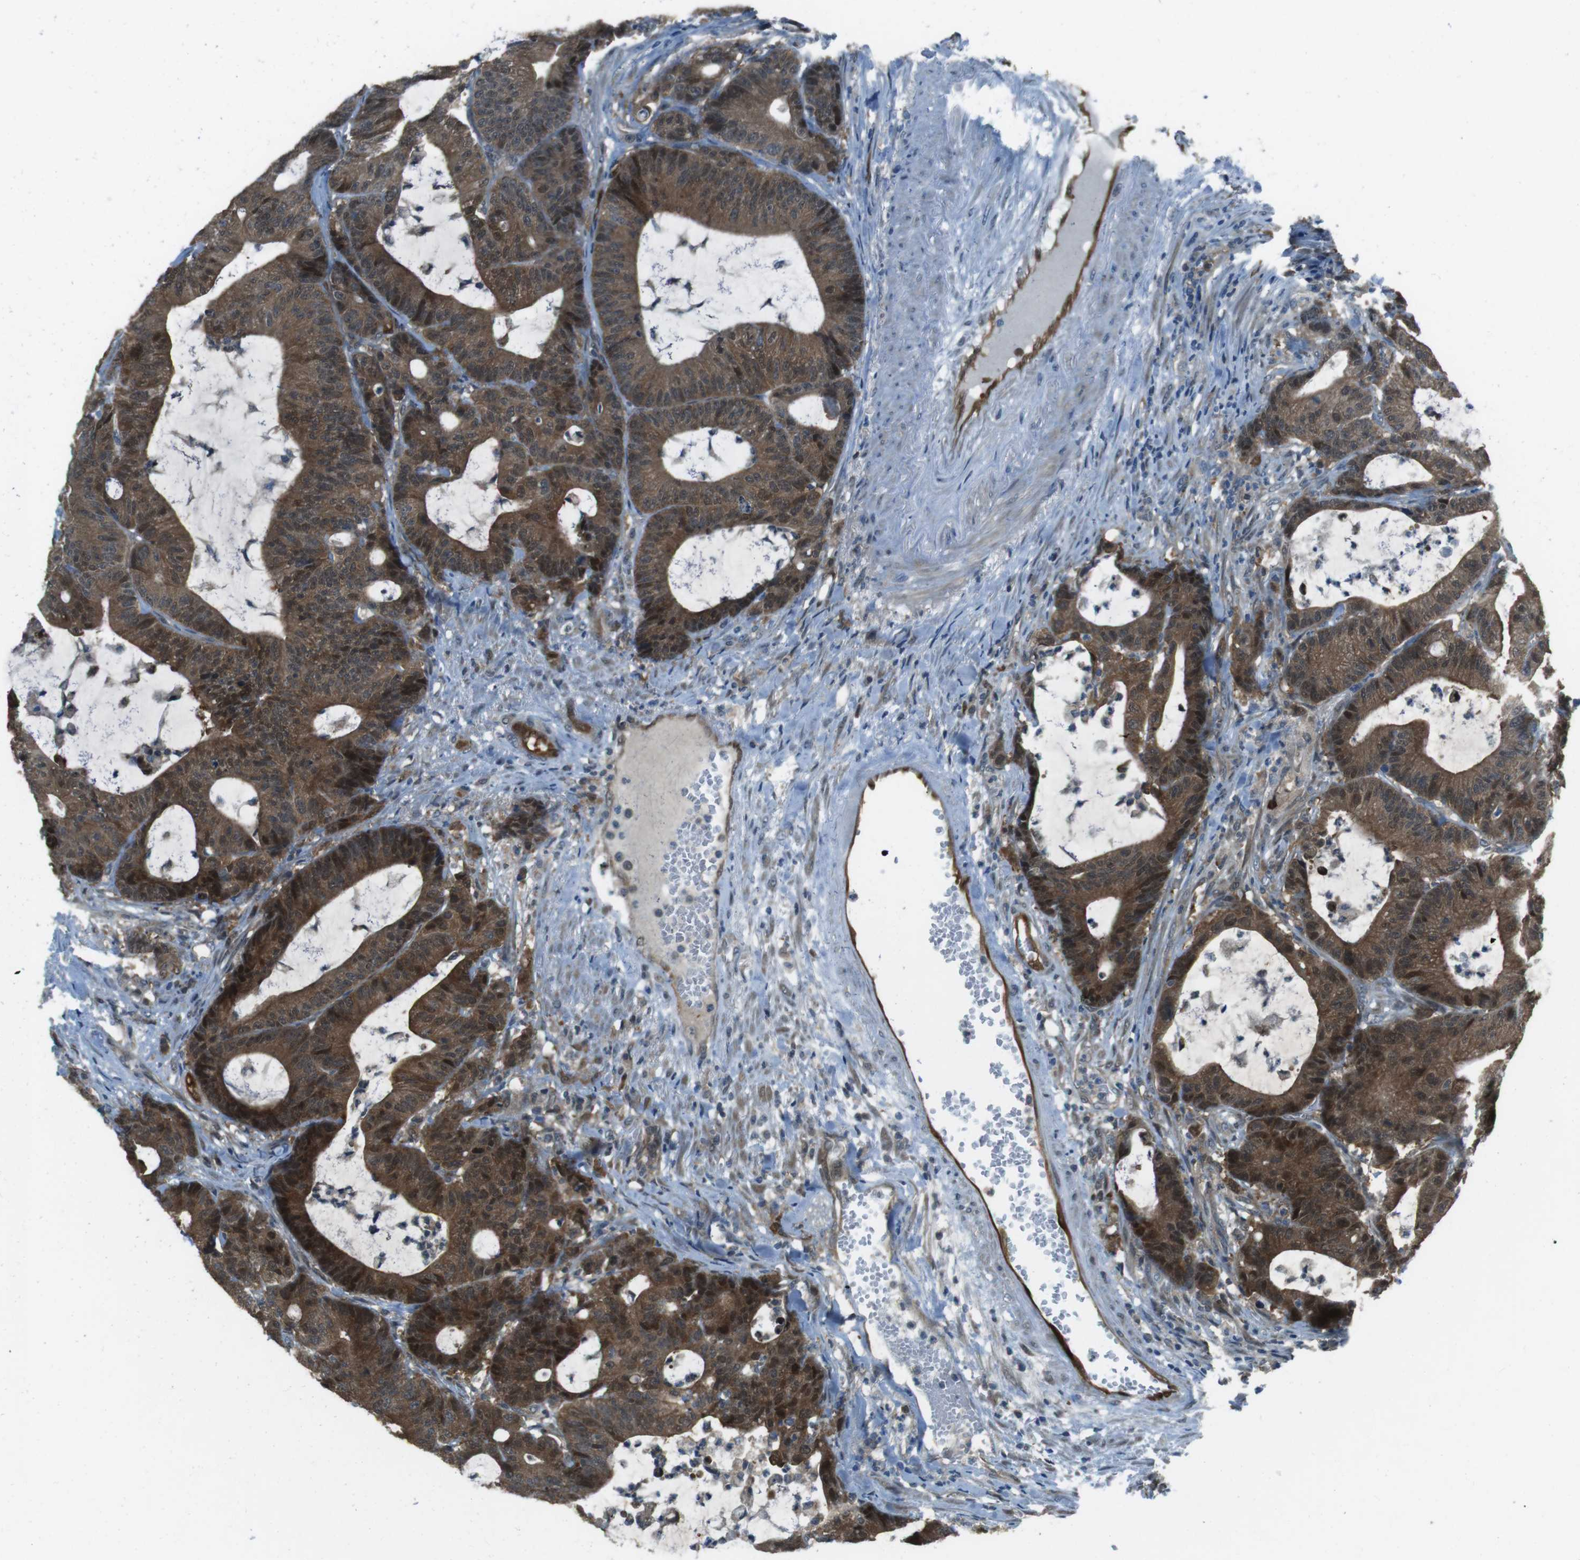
{"staining": {"intensity": "moderate", "quantity": ">75%", "location": "cytoplasmic/membranous,nuclear"}, "tissue": "colorectal cancer", "cell_type": "Tumor cells", "image_type": "cancer", "snomed": [{"axis": "morphology", "description": "Adenocarcinoma, NOS"}, {"axis": "topography", "description": "Colon"}], "caption": "A photomicrograph of colorectal cancer (adenocarcinoma) stained for a protein exhibits moderate cytoplasmic/membranous and nuclear brown staining in tumor cells.", "gene": "MFAP3", "patient": {"sex": "female", "age": 84}}